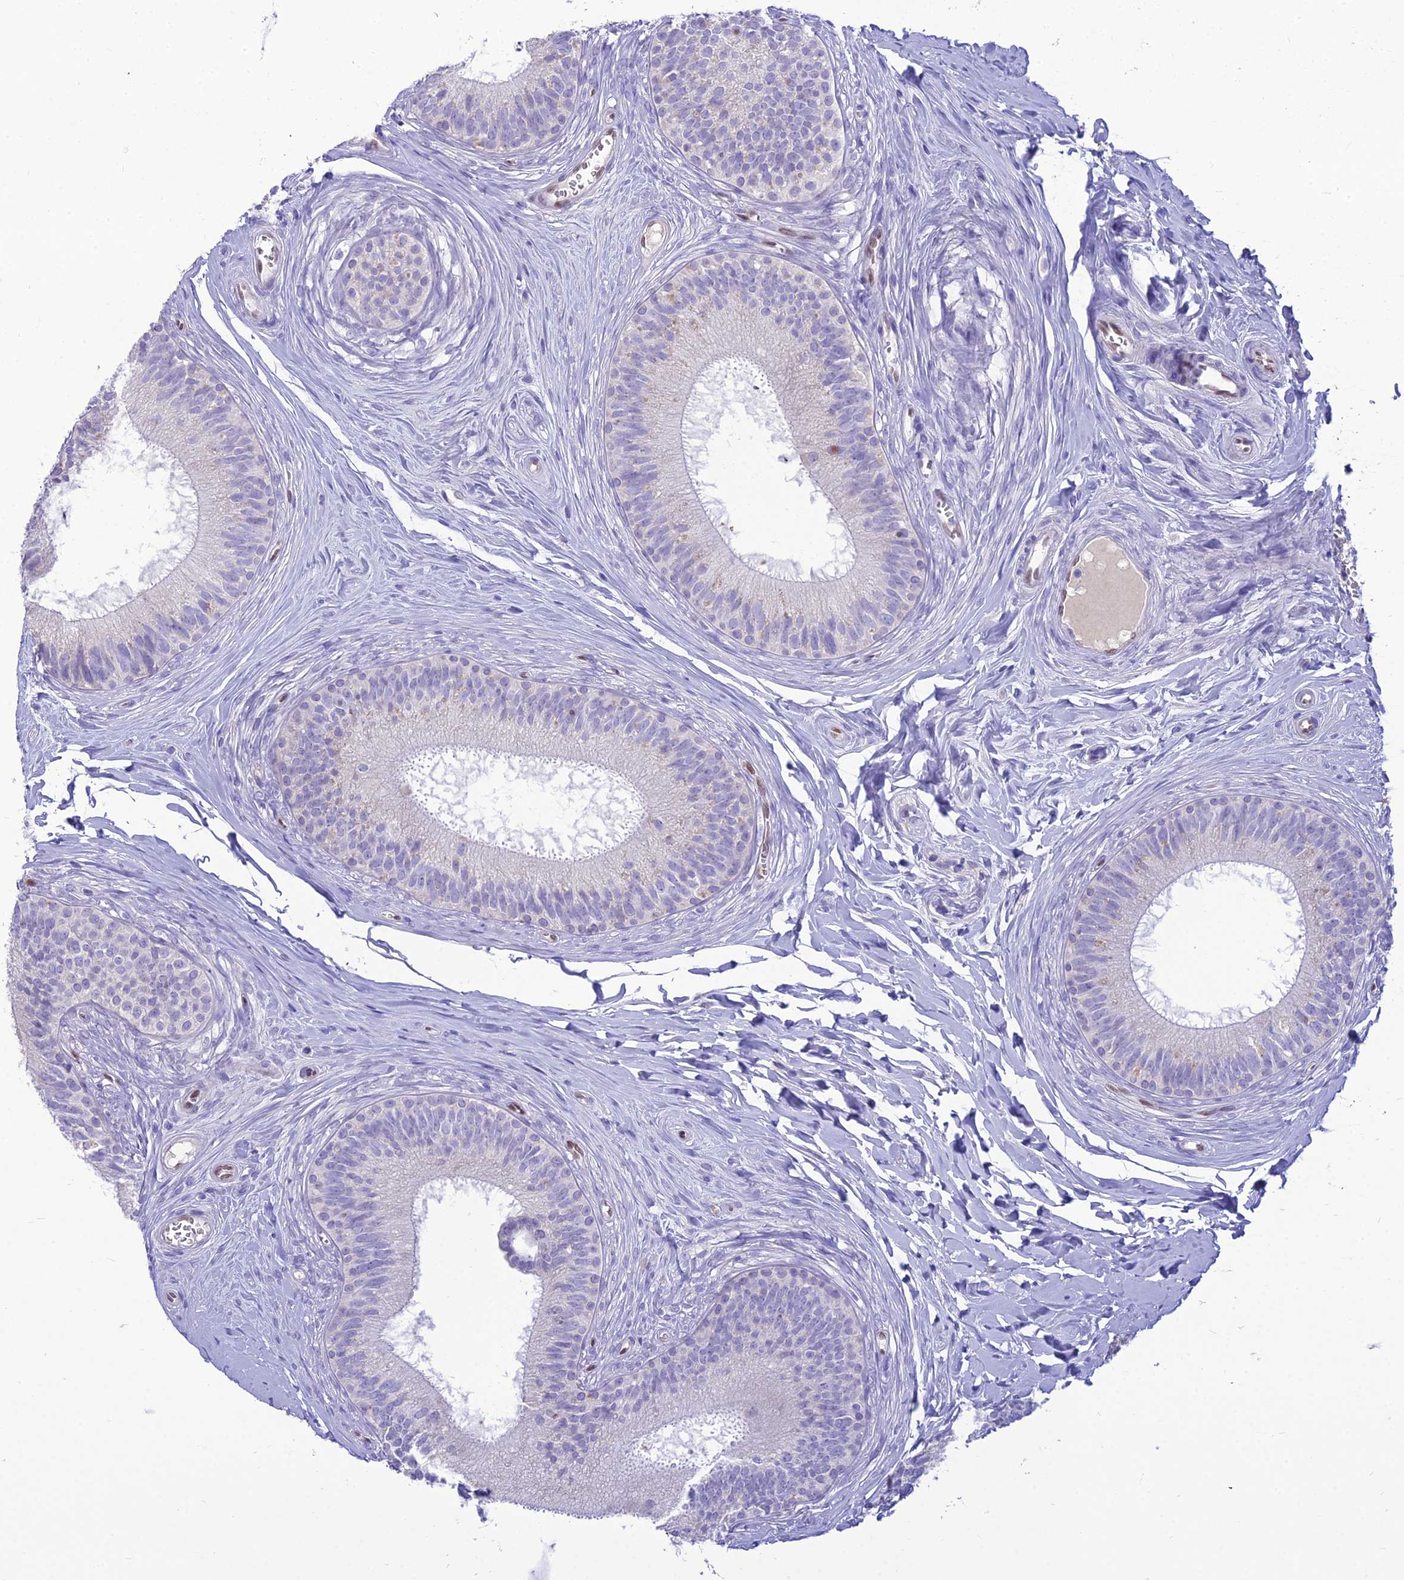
{"staining": {"intensity": "negative", "quantity": "none", "location": "none"}, "tissue": "epididymis", "cell_type": "Glandular cells", "image_type": "normal", "snomed": [{"axis": "morphology", "description": "Normal tissue, NOS"}, {"axis": "topography", "description": "Epididymis"}], "caption": "Human epididymis stained for a protein using immunohistochemistry displays no staining in glandular cells.", "gene": "NOVA2", "patient": {"sex": "male", "age": 33}}